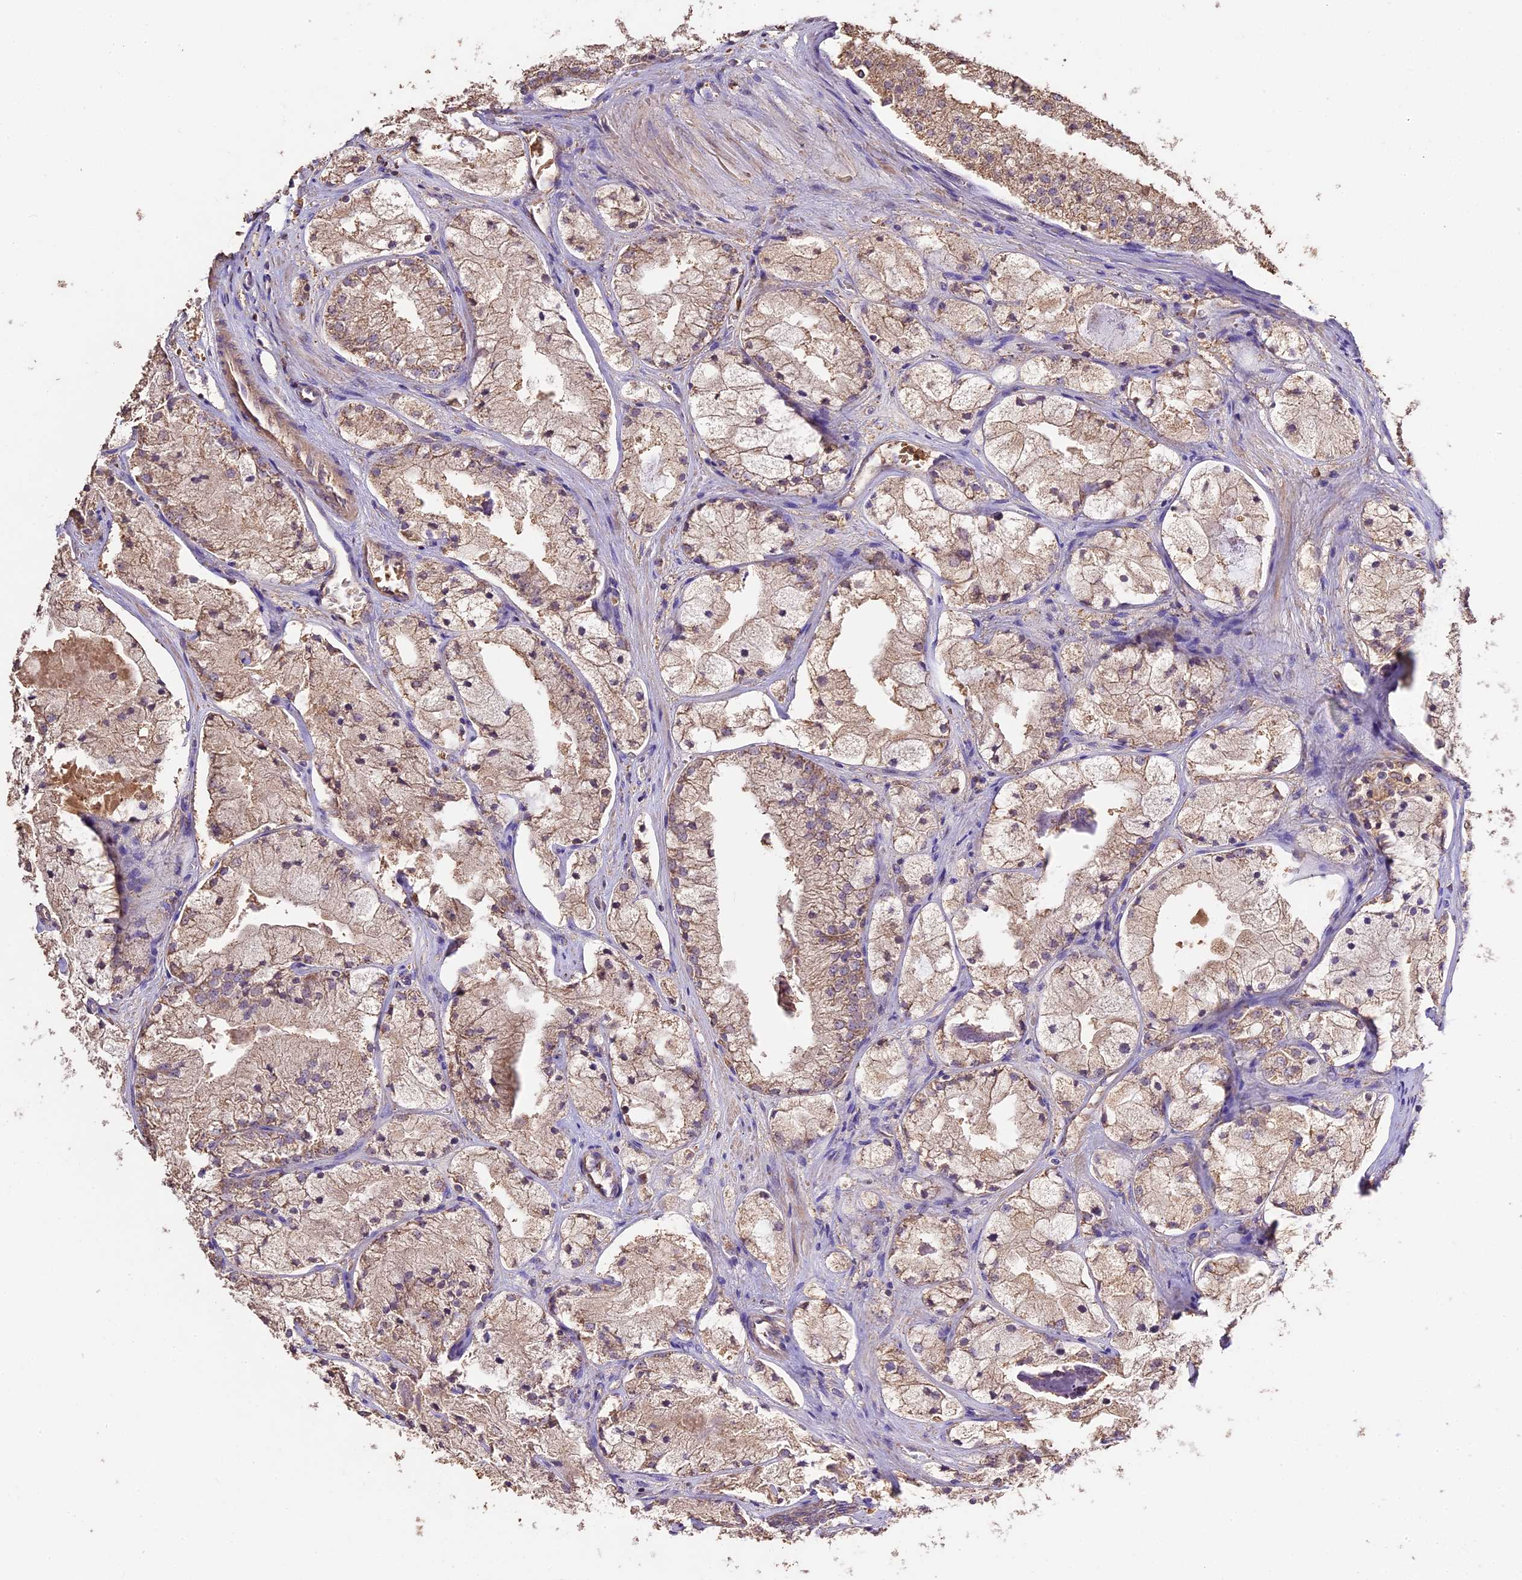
{"staining": {"intensity": "weak", "quantity": ">75%", "location": "cytoplasmic/membranous"}, "tissue": "prostate cancer", "cell_type": "Tumor cells", "image_type": "cancer", "snomed": [{"axis": "morphology", "description": "Adenocarcinoma, High grade"}, {"axis": "topography", "description": "Prostate"}], "caption": "IHC photomicrograph of prostate cancer stained for a protein (brown), which displays low levels of weak cytoplasmic/membranous positivity in approximately >75% of tumor cells.", "gene": "CRLF1", "patient": {"sex": "male", "age": 50}}